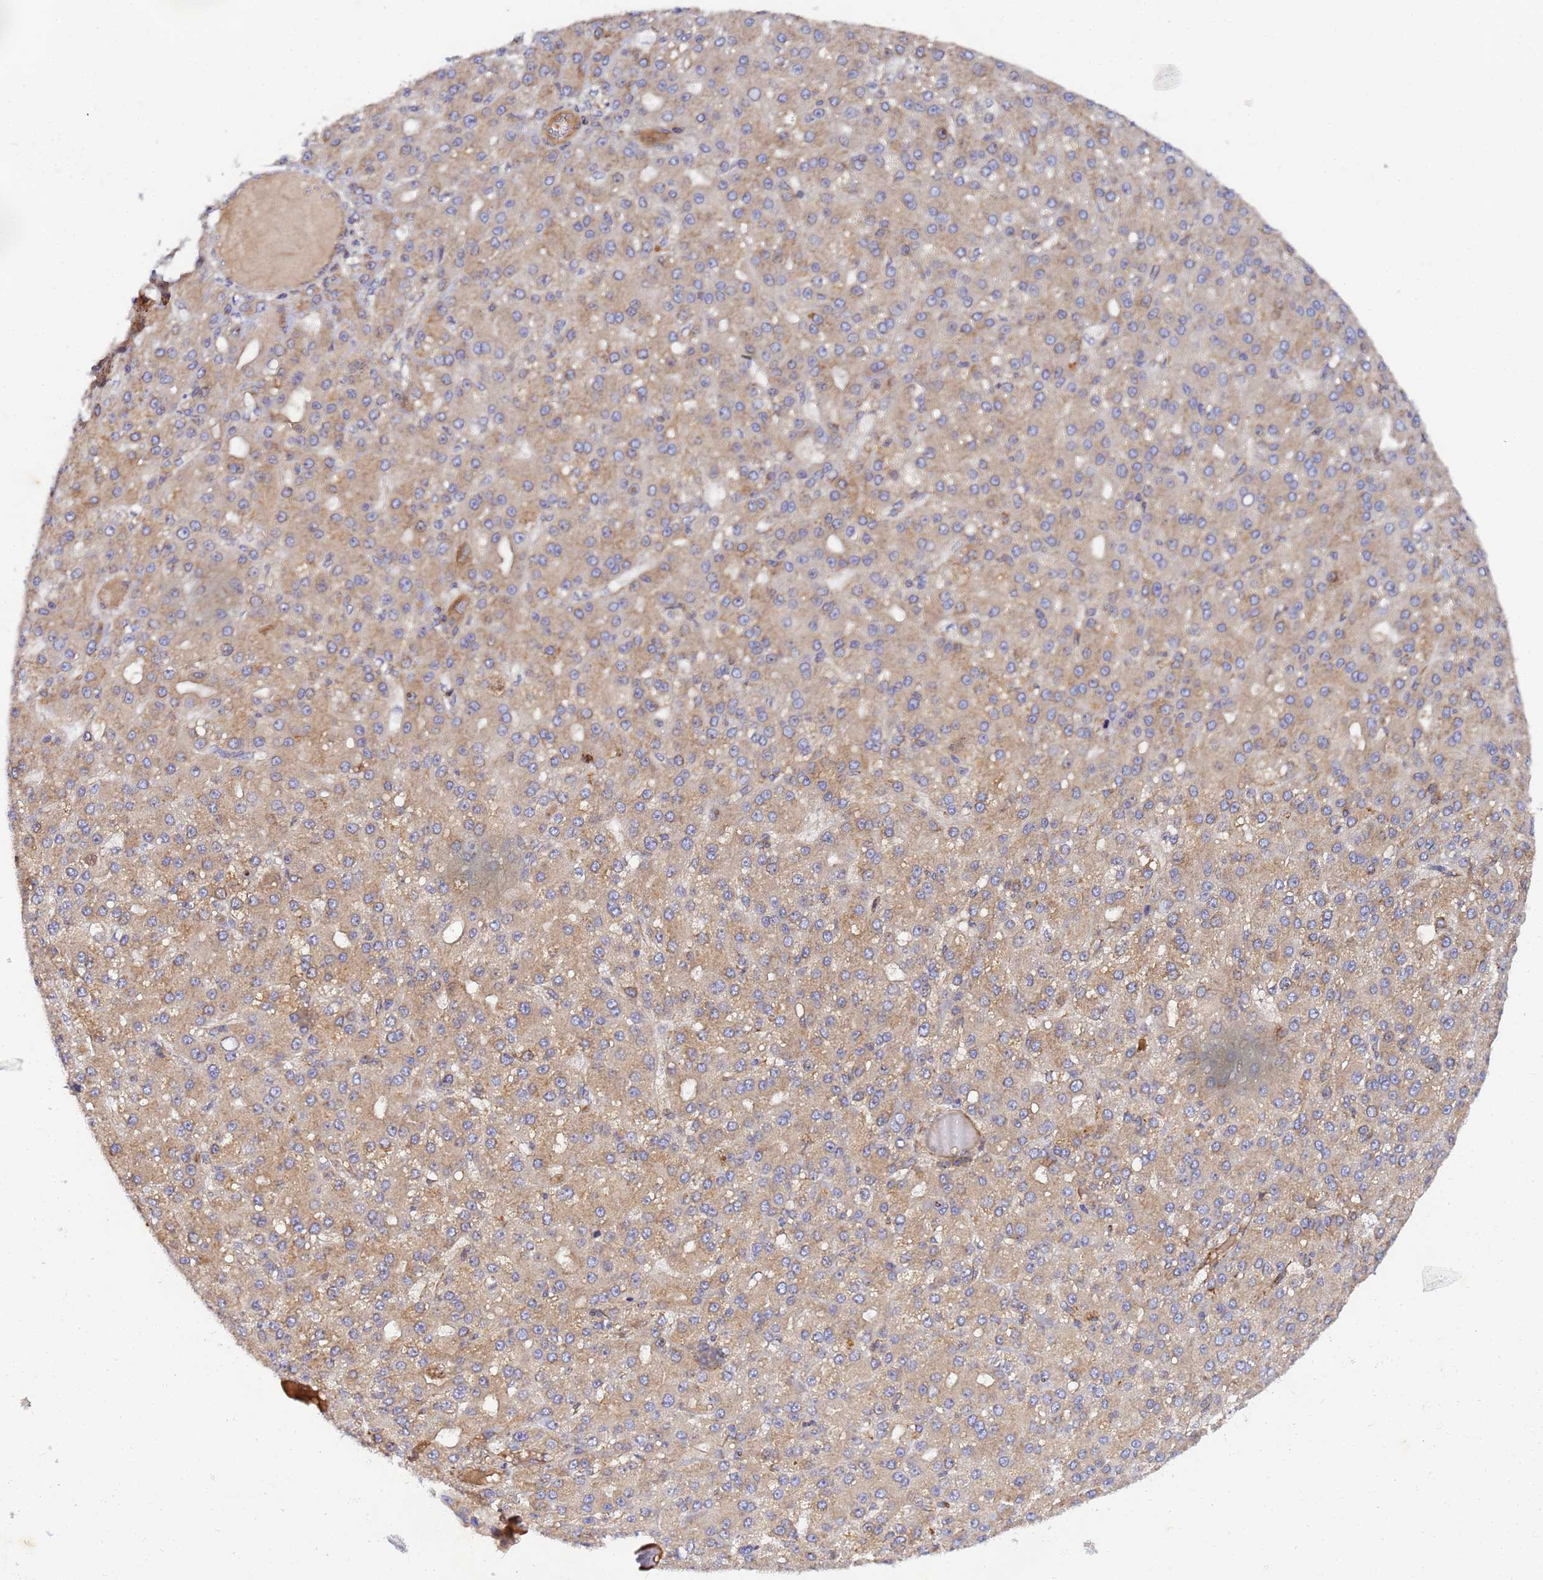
{"staining": {"intensity": "moderate", "quantity": ">75%", "location": "cytoplasmic/membranous"}, "tissue": "liver cancer", "cell_type": "Tumor cells", "image_type": "cancer", "snomed": [{"axis": "morphology", "description": "Carcinoma, Hepatocellular, NOS"}, {"axis": "topography", "description": "Liver"}], "caption": "Liver hepatocellular carcinoma stained with a protein marker displays moderate staining in tumor cells.", "gene": "POM121", "patient": {"sex": "male", "age": 67}}